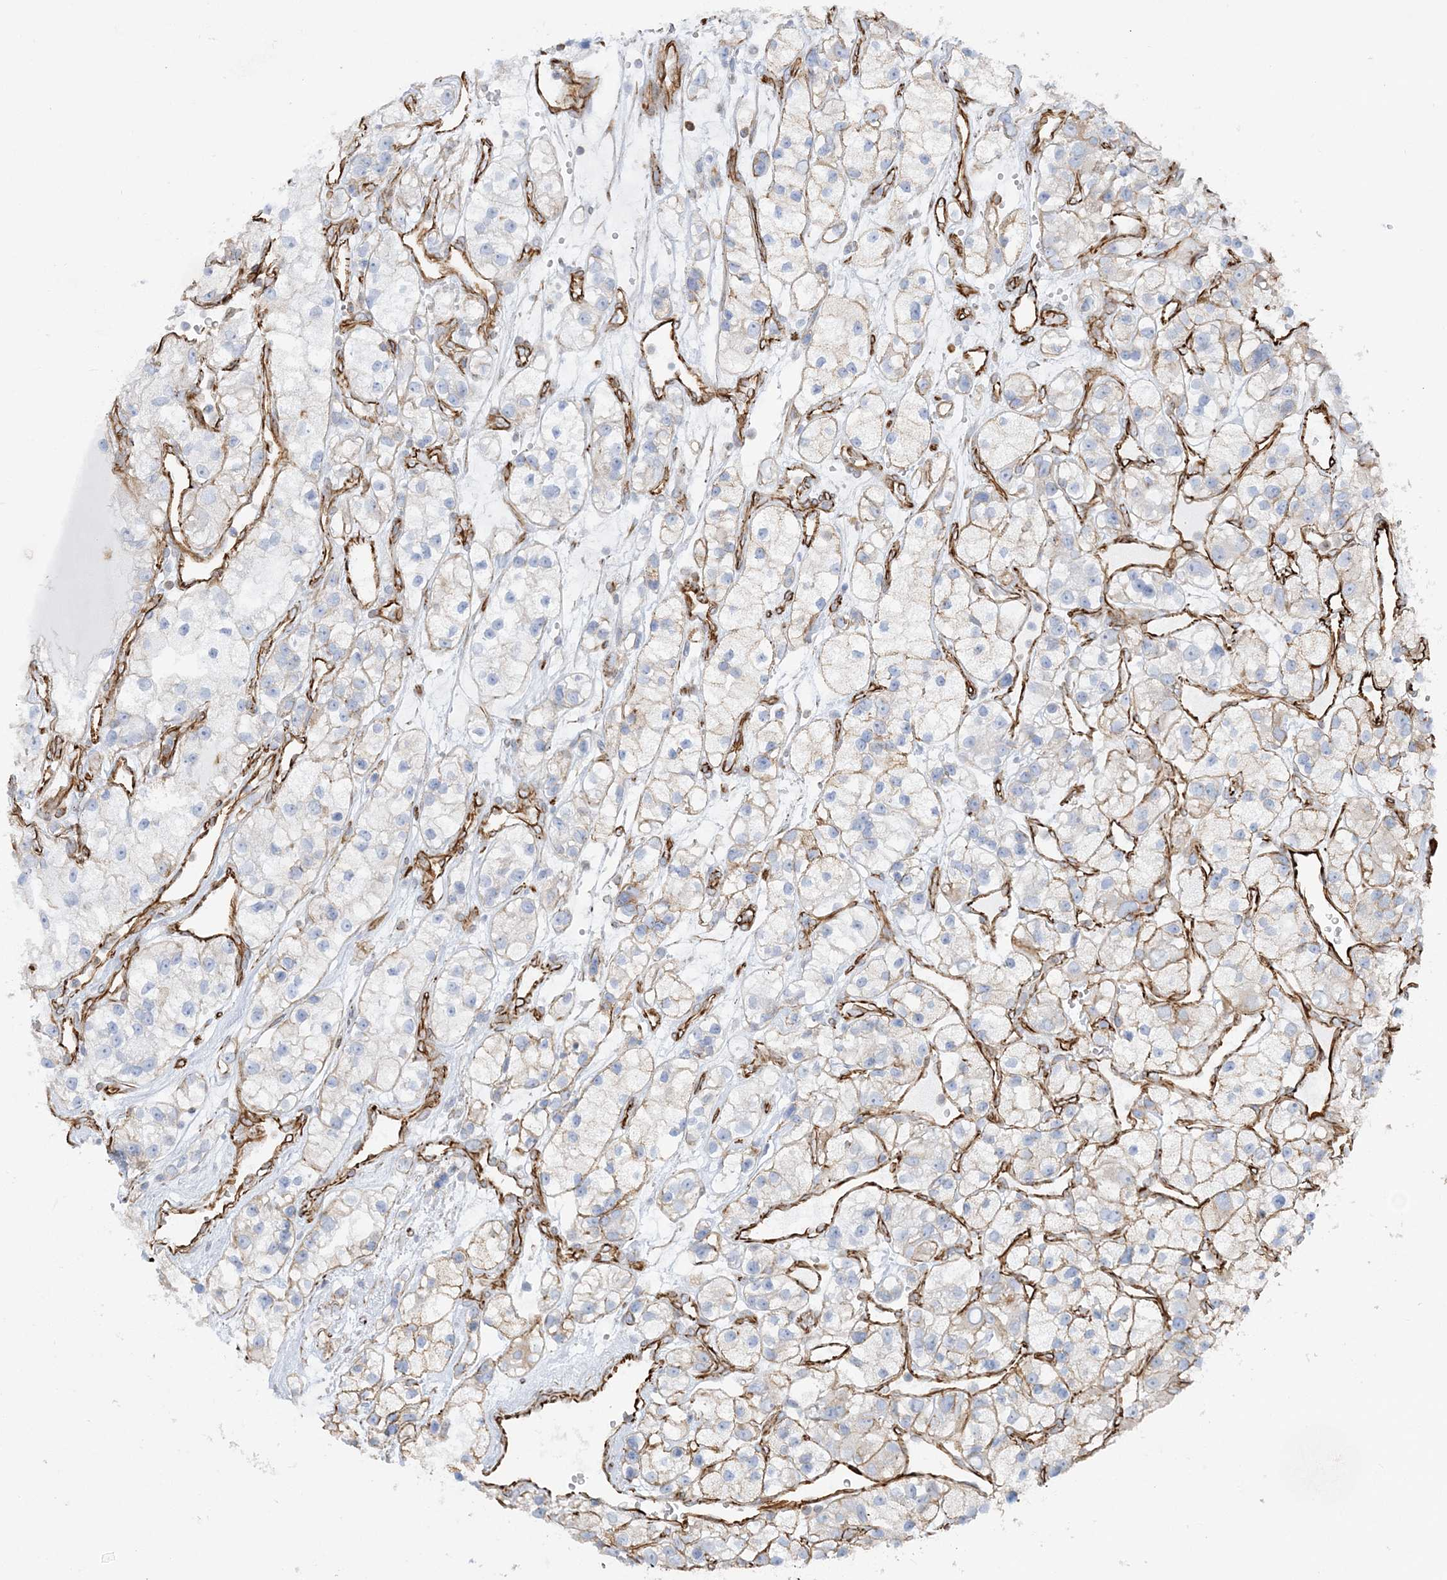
{"staining": {"intensity": "negative", "quantity": "none", "location": "none"}, "tissue": "renal cancer", "cell_type": "Tumor cells", "image_type": "cancer", "snomed": [{"axis": "morphology", "description": "Adenocarcinoma, NOS"}, {"axis": "topography", "description": "Kidney"}], "caption": "Protein analysis of renal cancer displays no significant staining in tumor cells.", "gene": "SCLT1", "patient": {"sex": "female", "age": 57}}